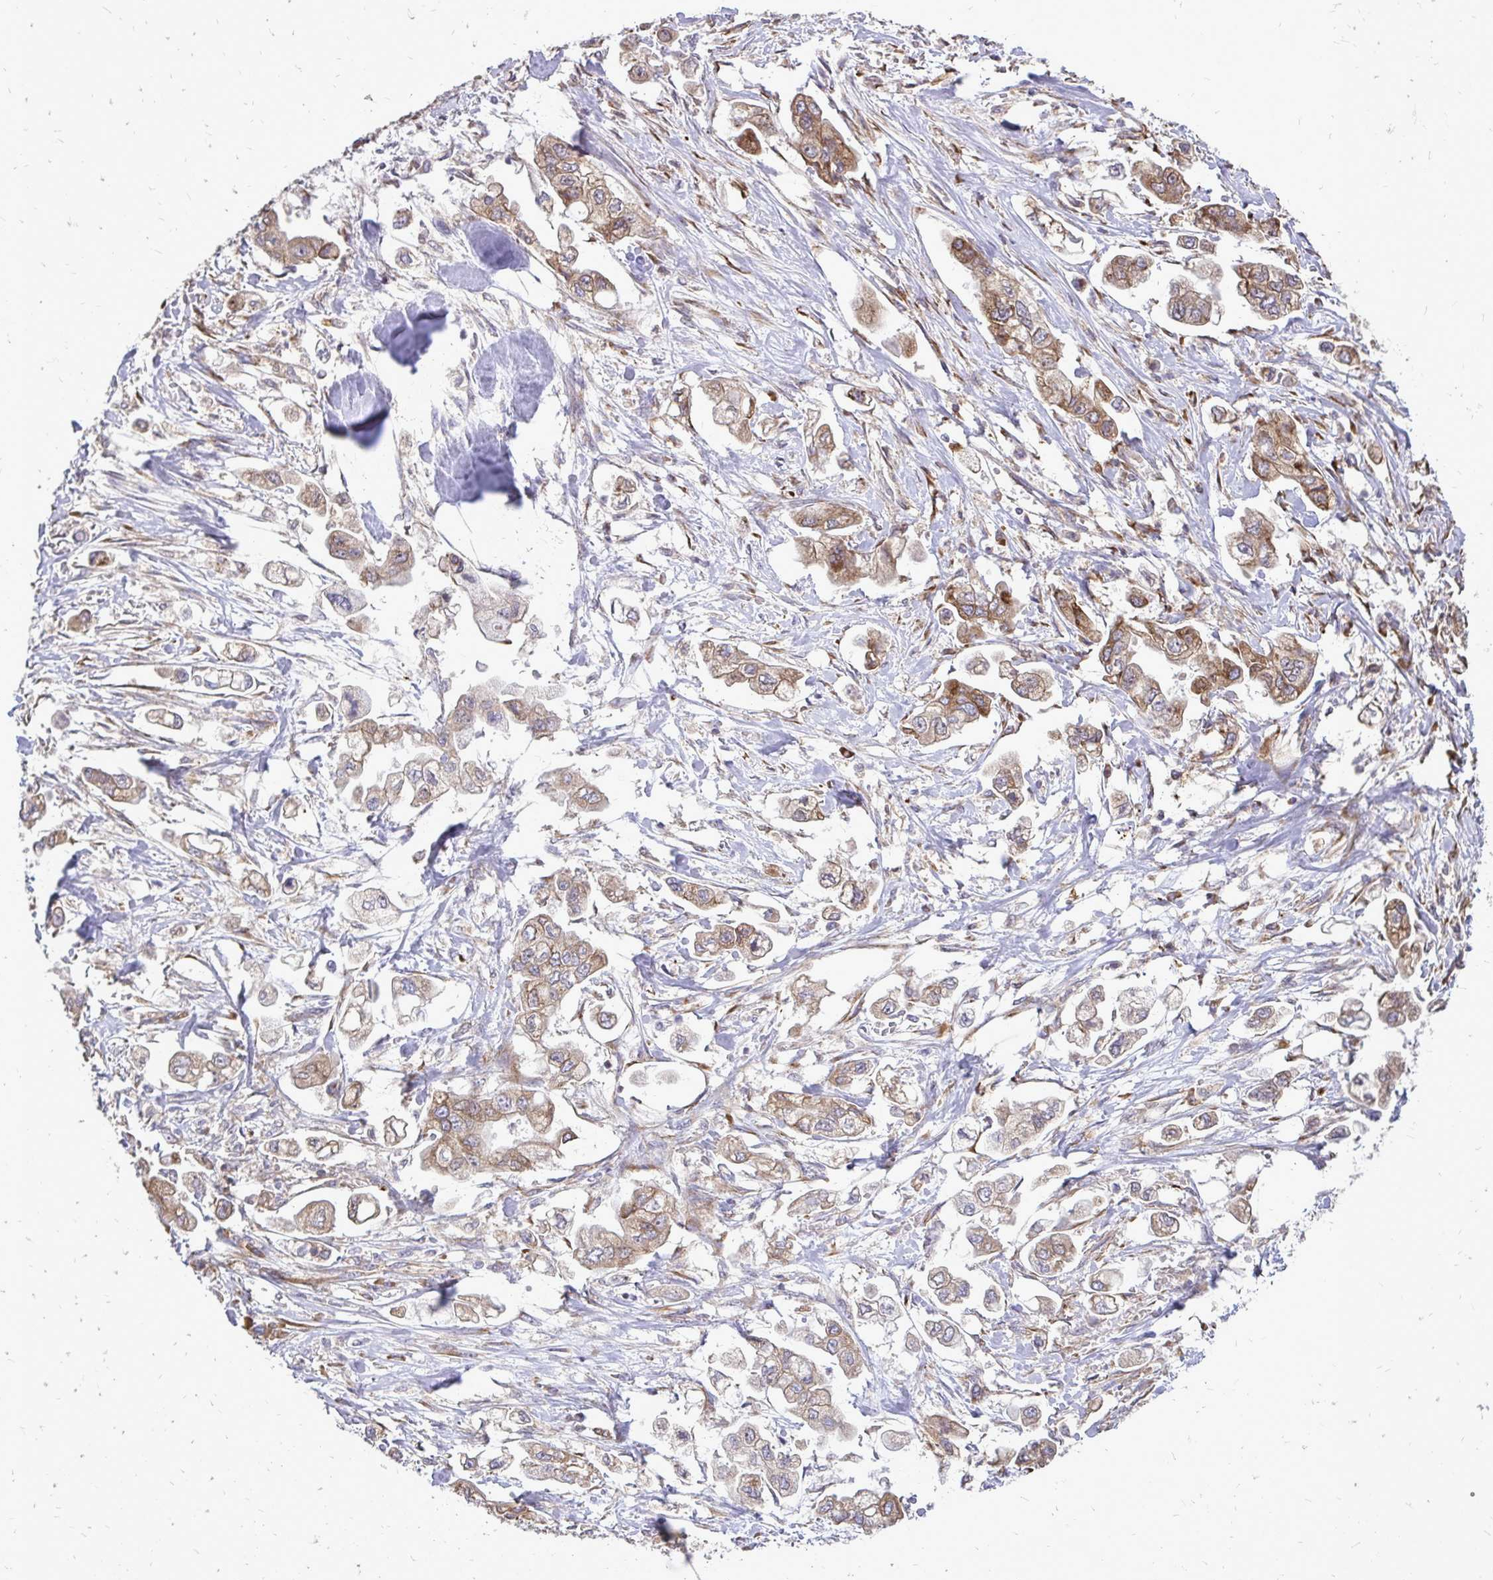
{"staining": {"intensity": "moderate", "quantity": ">75%", "location": "cytoplasmic/membranous"}, "tissue": "stomach cancer", "cell_type": "Tumor cells", "image_type": "cancer", "snomed": [{"axis": "morphology", "description": "Adenocarcinoma, NOS"}, {"axis": "topography", "description": "Stomach"}], "caption": "This image demonstrates IHC staining of stomach cancer, with medium moderate cytoplasmic/membranous expression in approximately >75% of tumor cells.", "gene": "RPS3", "patient": {"sex": "male", "age": 62}}